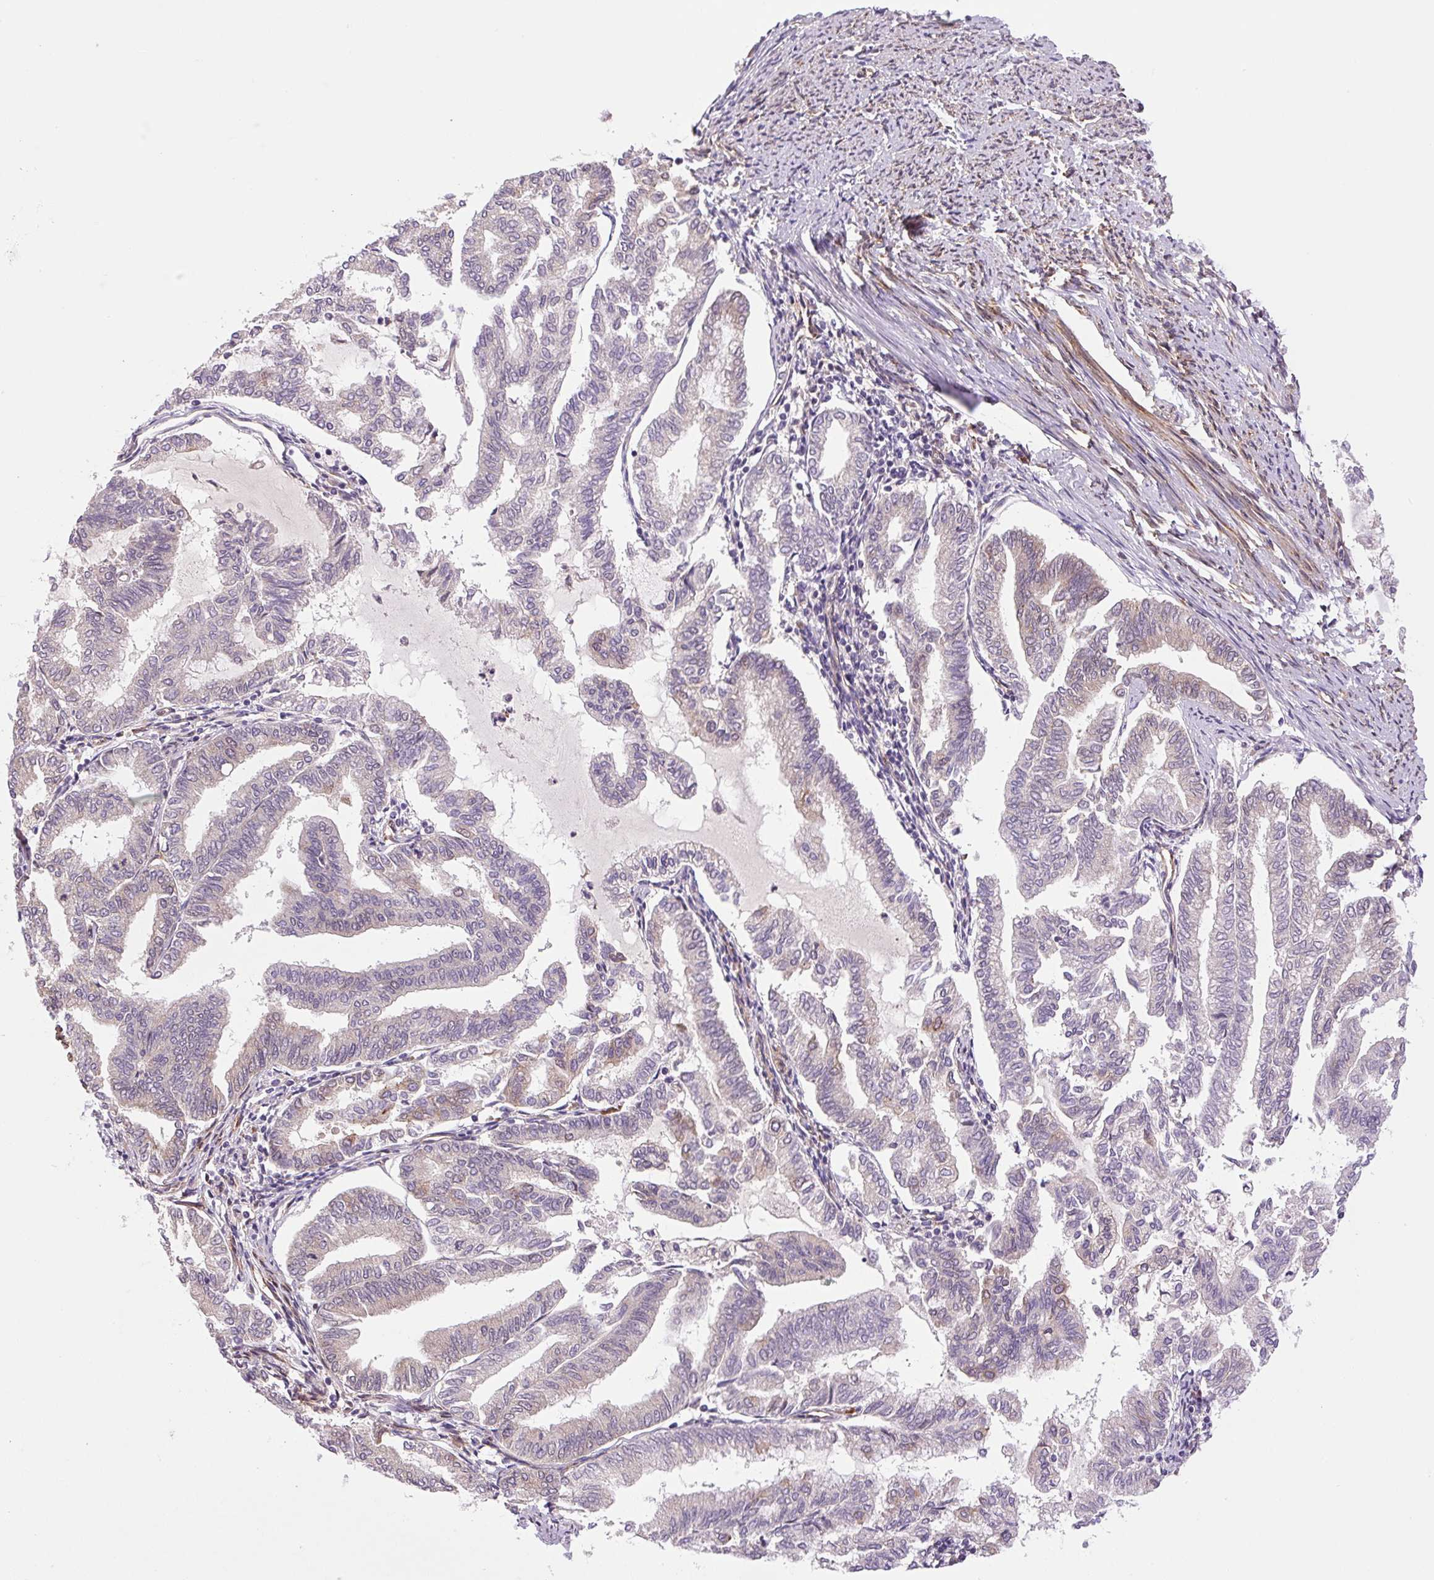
{"staining": {"intensity": "moderate", "quantity": "<25%", "location": "cytoplasmic/membranous"}, "tissue": "endometrial cancer", "cell_type": "Tumor cells", "image_type": "cancer", "snomed": [{"axis": "morphology", "description": "Adenocarcinoma, NOS"}, {"axis": "topography", "description": "Endometrium"}], "caption": "High-magnification brightfield microscopy of endometrial cancer stained with DAB (brown) and counterstained with hematoxylin (blue). tumor cells exhibit moderate cytoplasmic/membranous expression is seen in approximately<25% of cells.", "gene": "SEPTIN10", "patient": {"sex": "female", "age": 79}}